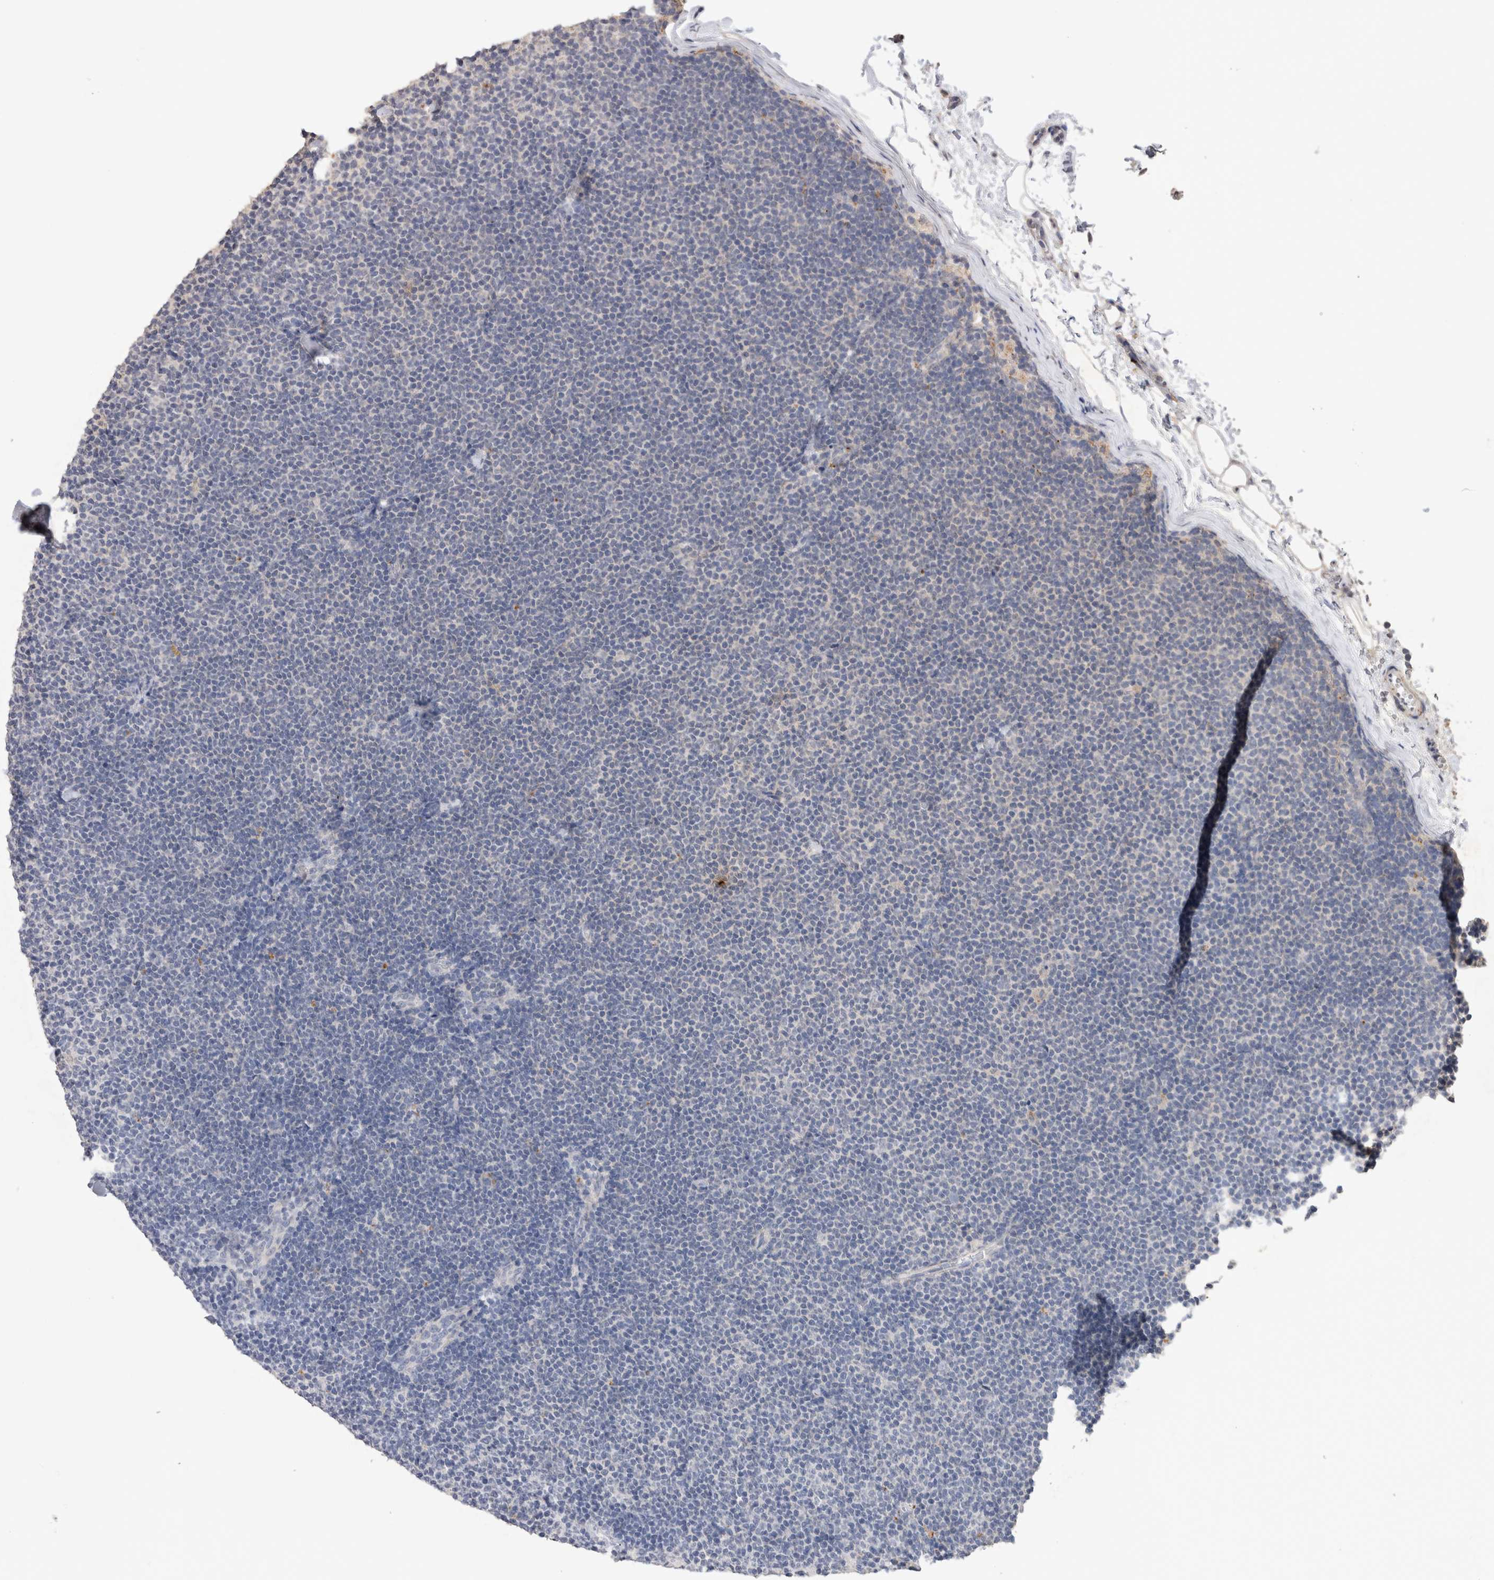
{"staining": {"intensity": "negative", "quantity": "none", "location": "none"}, "tissue": "lymphoma", "cell_type": "Tumor cells", "image_type": "cancer", "snomed": [{"axis": "morphology", "description": "Malignant lymphoma, non-Hodgkin's type, Low grade"}, {"axis": "topography", "description": "Lymph node"}], "caption": "An image of human lymphoma is negative for staining in tumor cells. (DAB immunohistochemistry visualized using brightfield microscopy, high magnification).", "gene": "CDH6", "patient": {"sex": "female", "age": 53}}